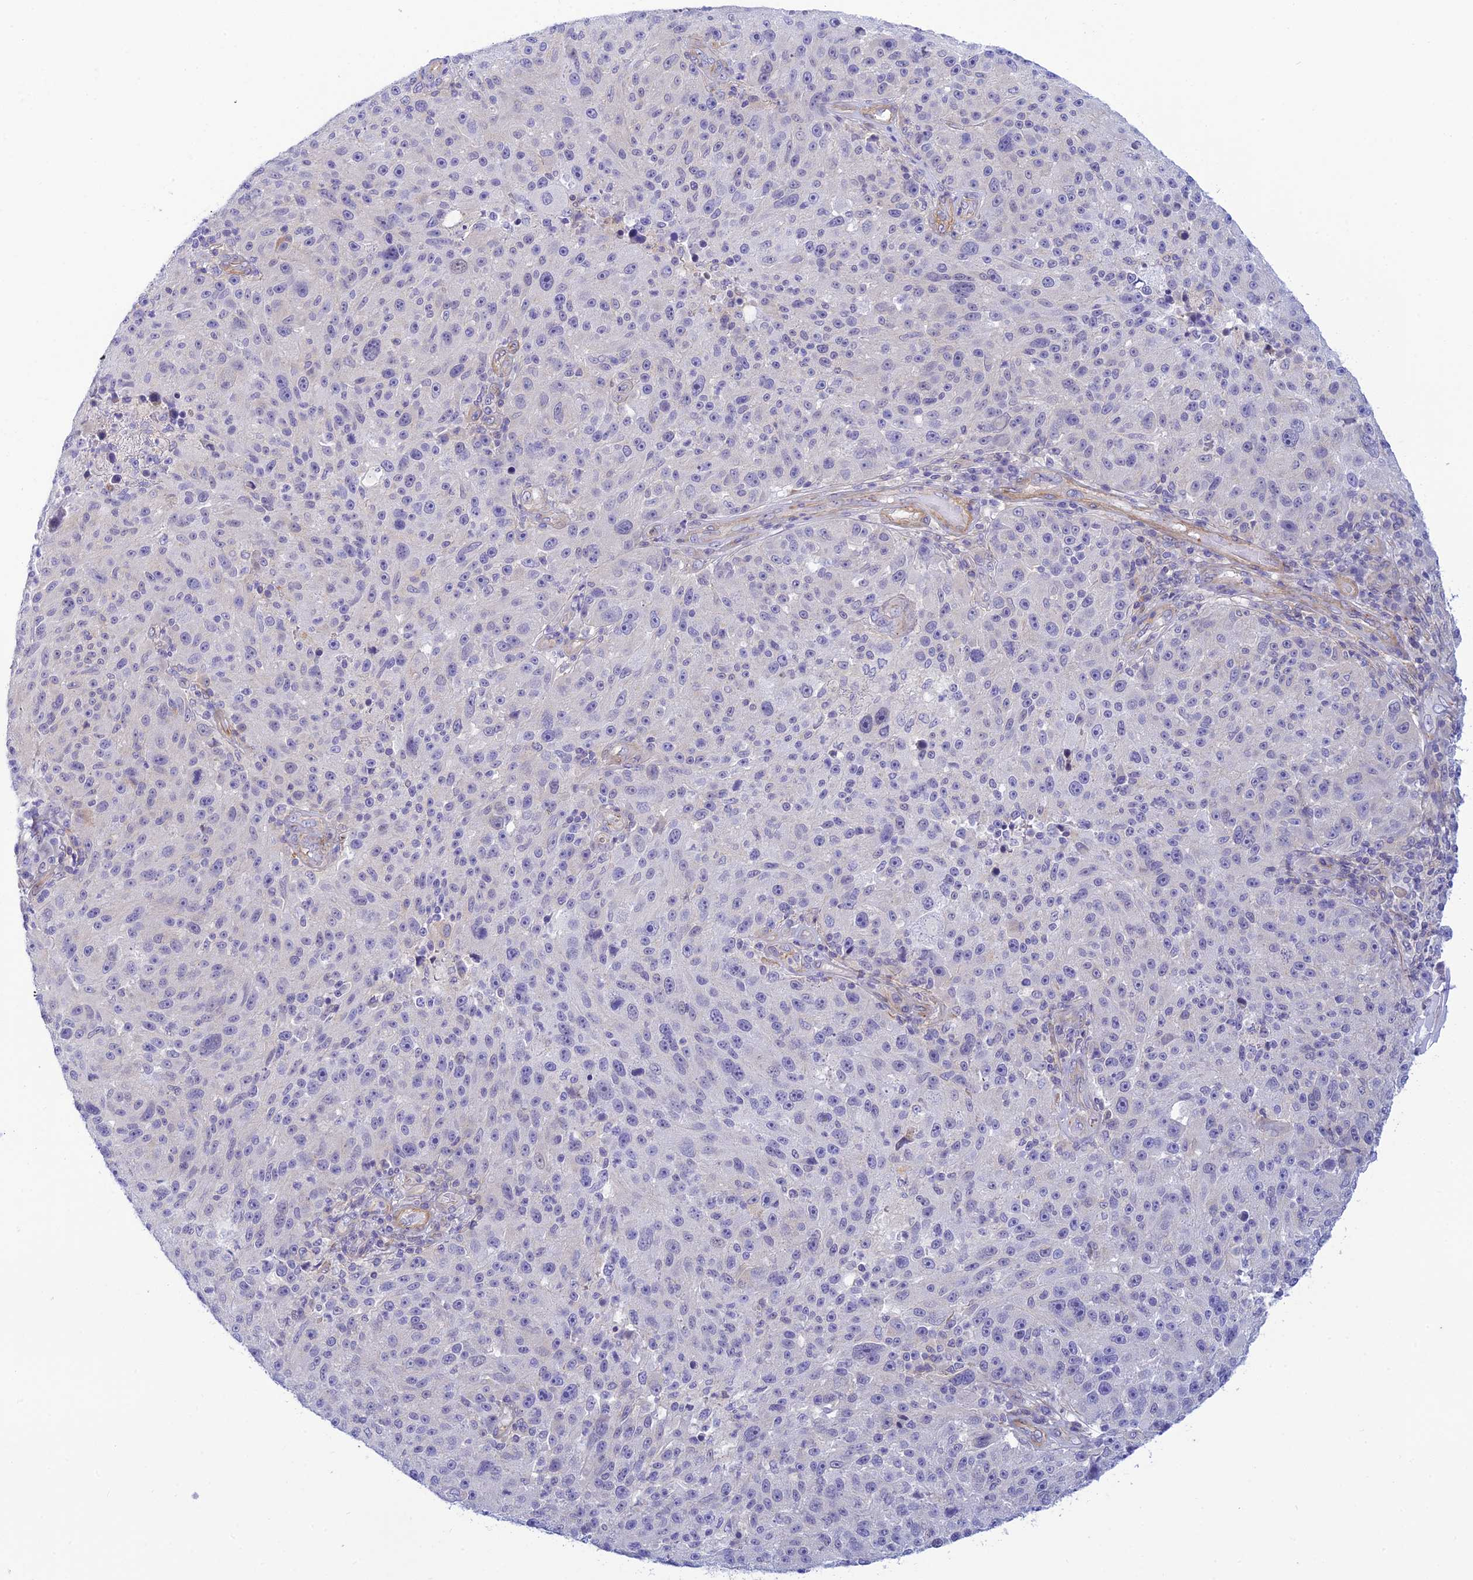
{"staining": {"intensity": "negative", "quantity": "none", "location": "none"}, "tissue": "melanoma", "cell_type": "Tumor cells", "image_type": "cancer", "snomed": [{"axis": "morphology", "description": "Malignant melanoma, NOS"}, {"axis": "topography", "description": "Skin"}], "caption": "A histopathology image of human malignant melanoma is negative for staining in tumor cells. (IHC, brightfield microscopy, high magnification).", "gene": "FBXW4", "patient": {"sex": "male", "age": 53}}